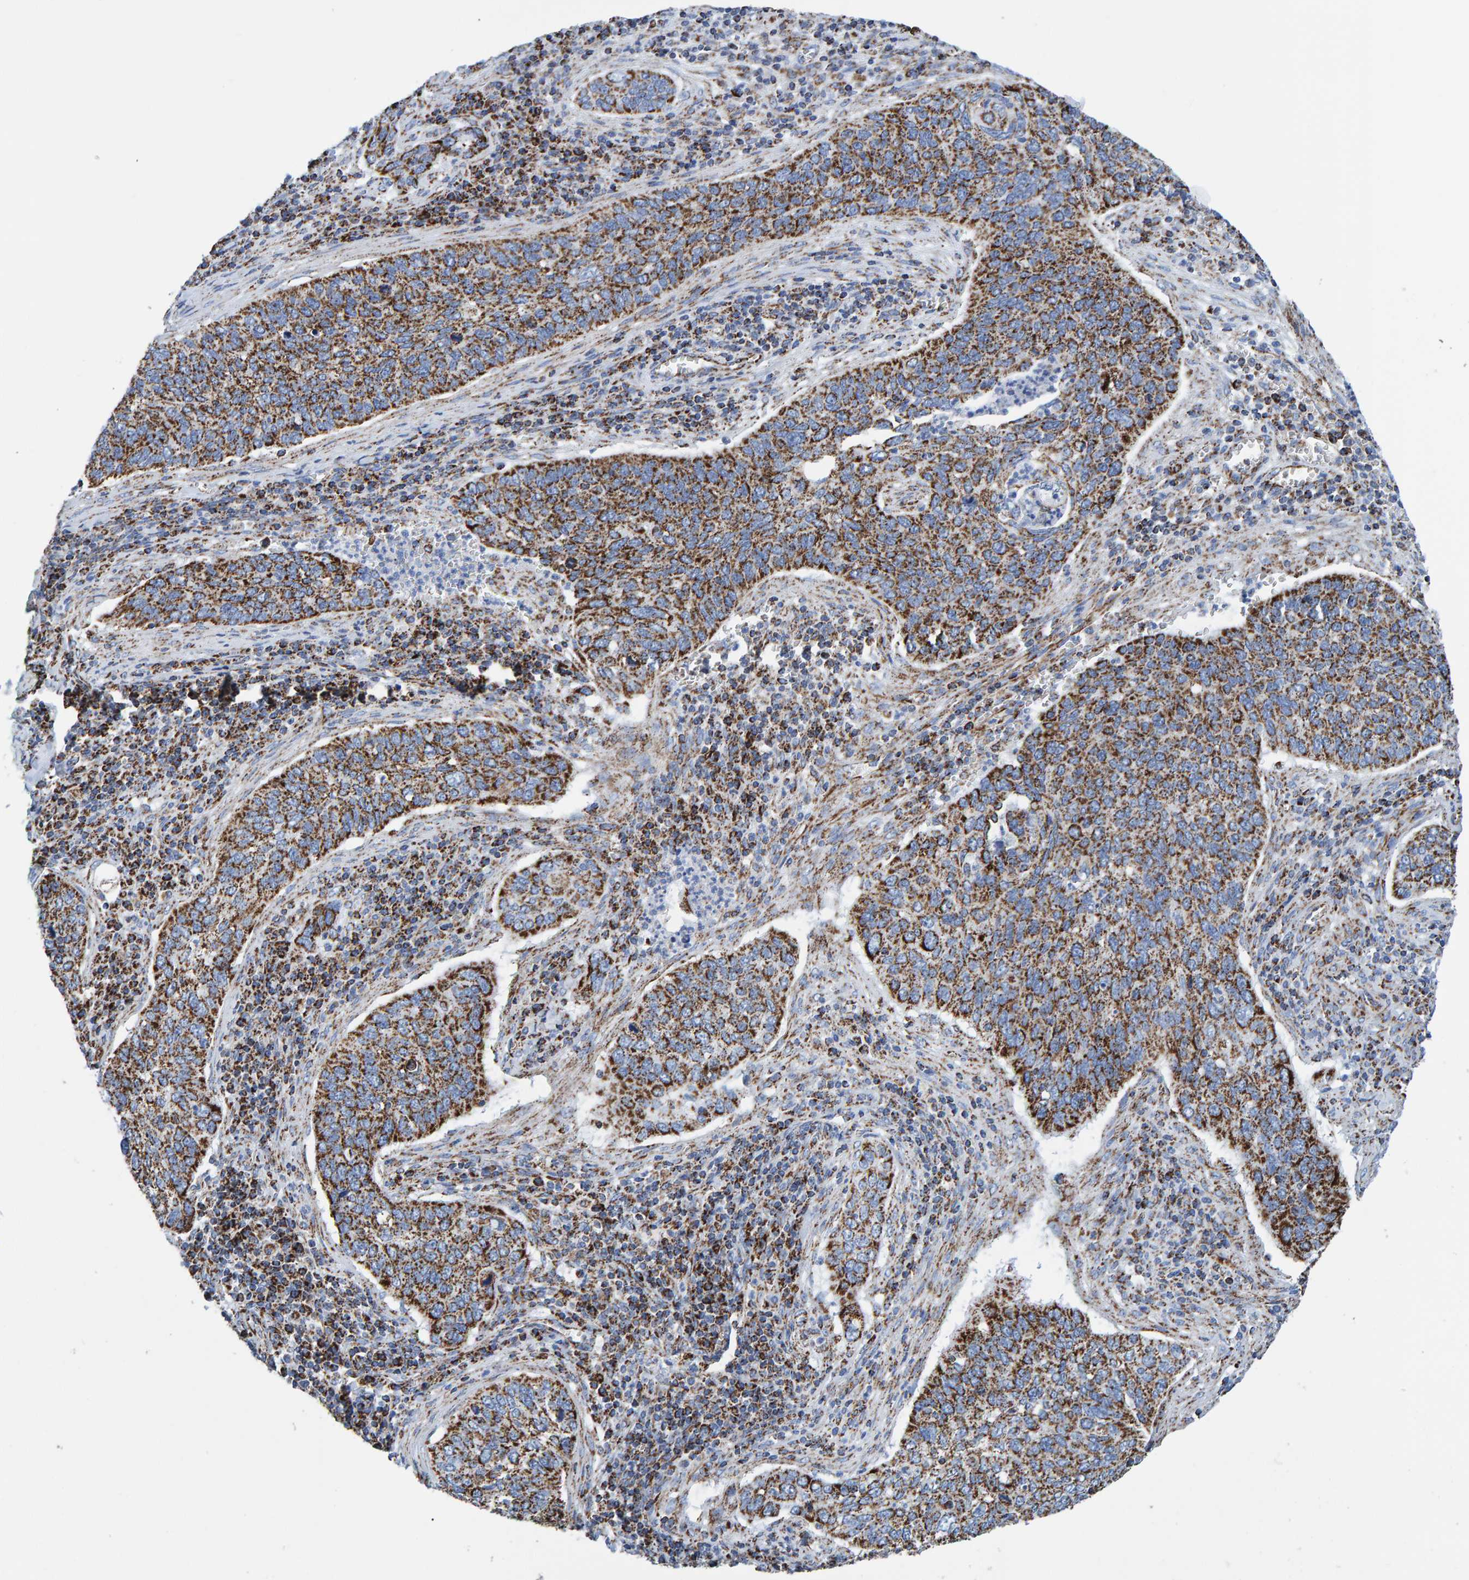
{"staining": {"intensity": "moderate", "quantity": ">75%", "location": "cytoplasmic/membranous"}, "tissue": "cervical cancer", "cell_type": "Tumor cells", "image_type": "cancer", "snomed": [{"axis": "morphology", "description": "Squamous cell carcinoma, NOS"}, {"axis": "topography", "description": "Cervix"}], "caption": "Tumor cells exhibit medium levels of moderate cytoplasmic/membranous positivity in about >75% of cells in cervical cancer (squamous cell carcinoma). The protein is shown in brown color, while the nuclei are stained blue.", "gene": "ENSG00000262660", "patient": {"sex": "female", "age": 53}}